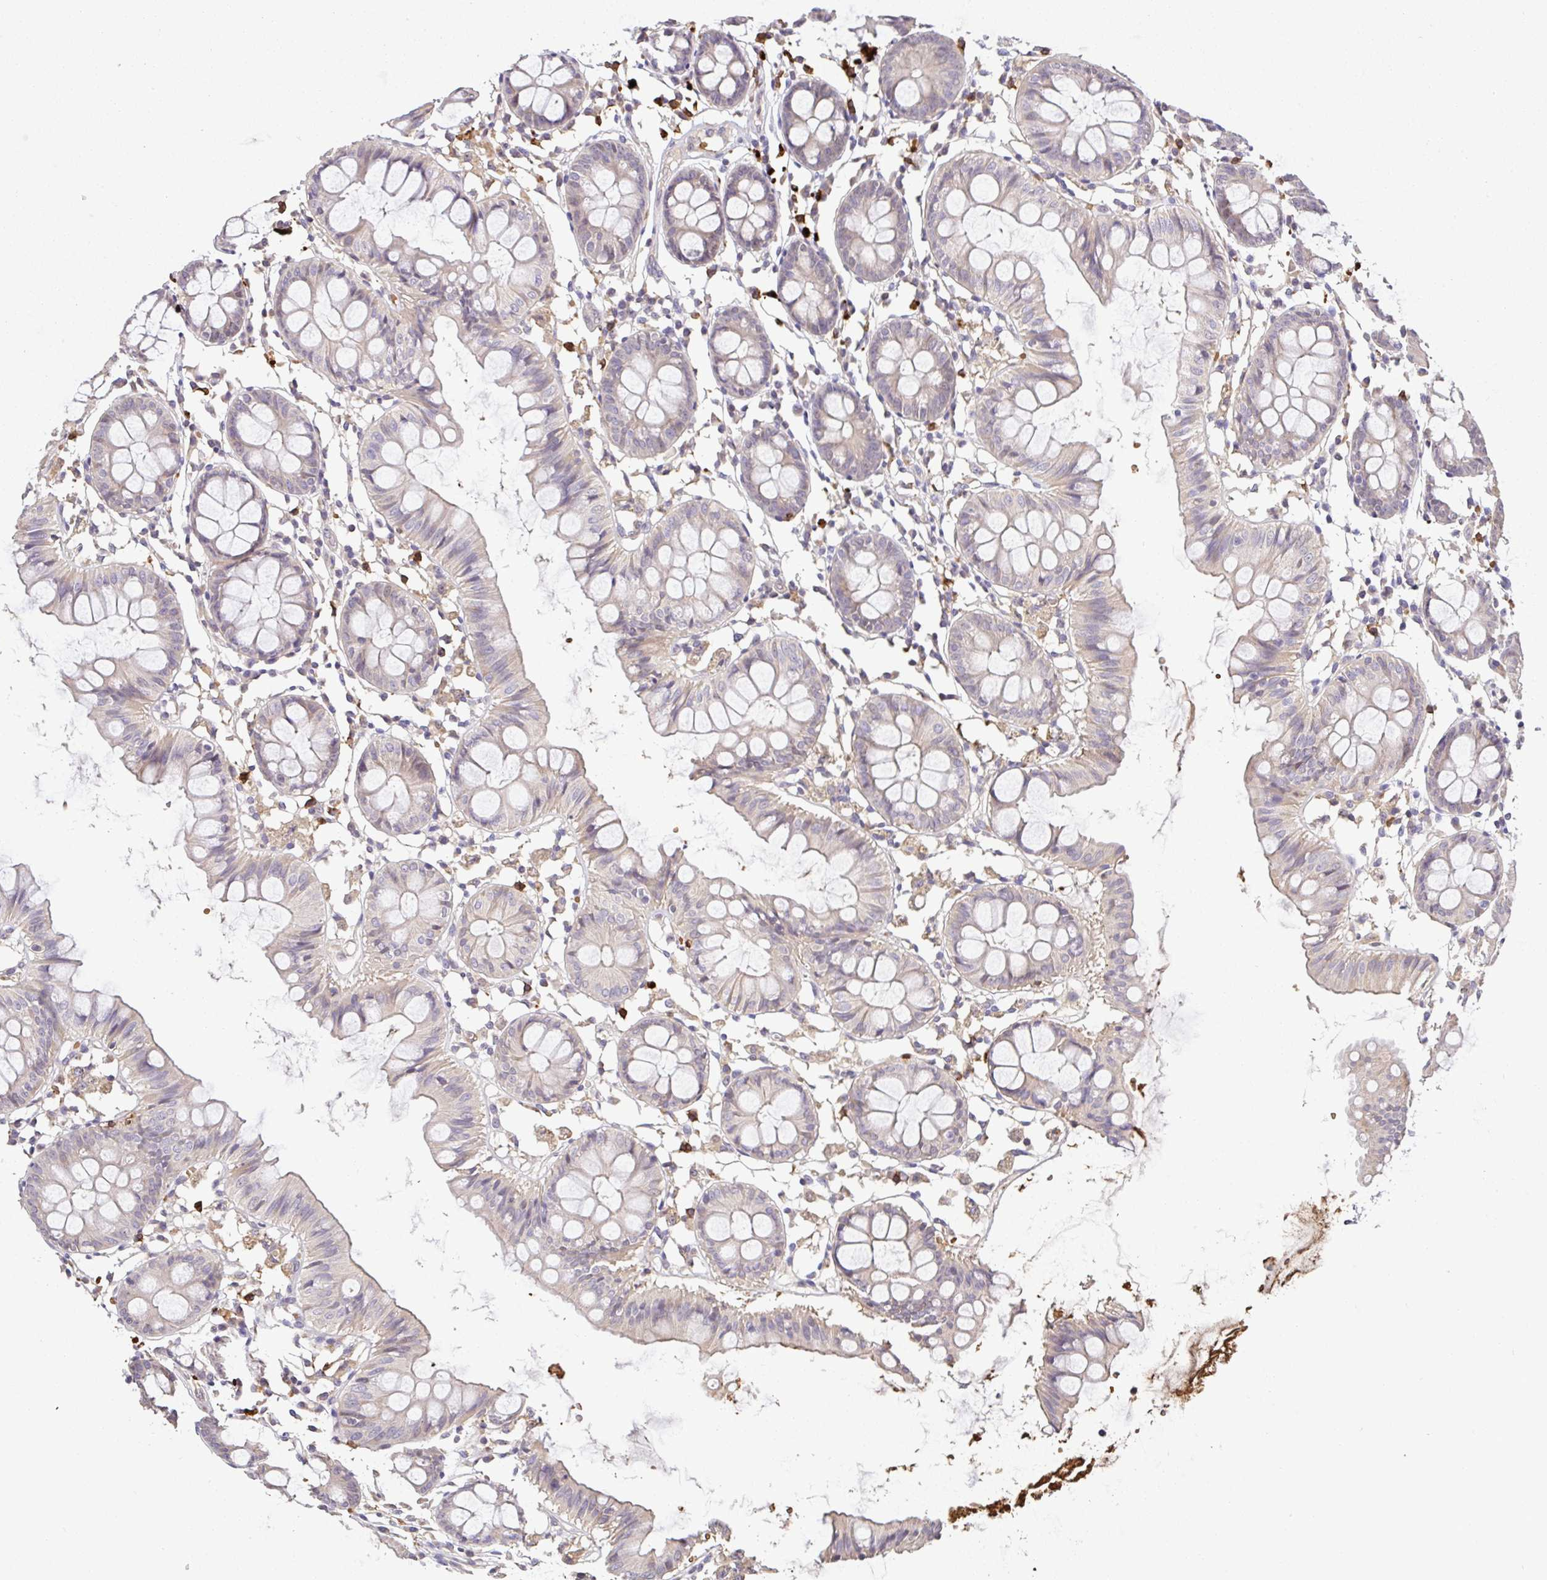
{"staining": {"intensity": "weak", "quantity": "25%-75%", "location": "cytoplasmic/membranous"}, "tissue": "colon", "cell_type": "Endothelial cells", "image_type": "normal", "snomed": [{"axis": "morphology", "description": "Normal tissue, NOS"}, {"axis": "topography", "description": "Colon"}], "caption": "Immunohistochemistry of benign human colon displays low levels of weak cytoplasmic/membranous expression in approximately 25%-75% of endothelial cells. The protein is shown in brown color, while the nuclei are stained blue.", "gene": "C1QTNF9B", "patient": {"sex": "female", "age": 84}}